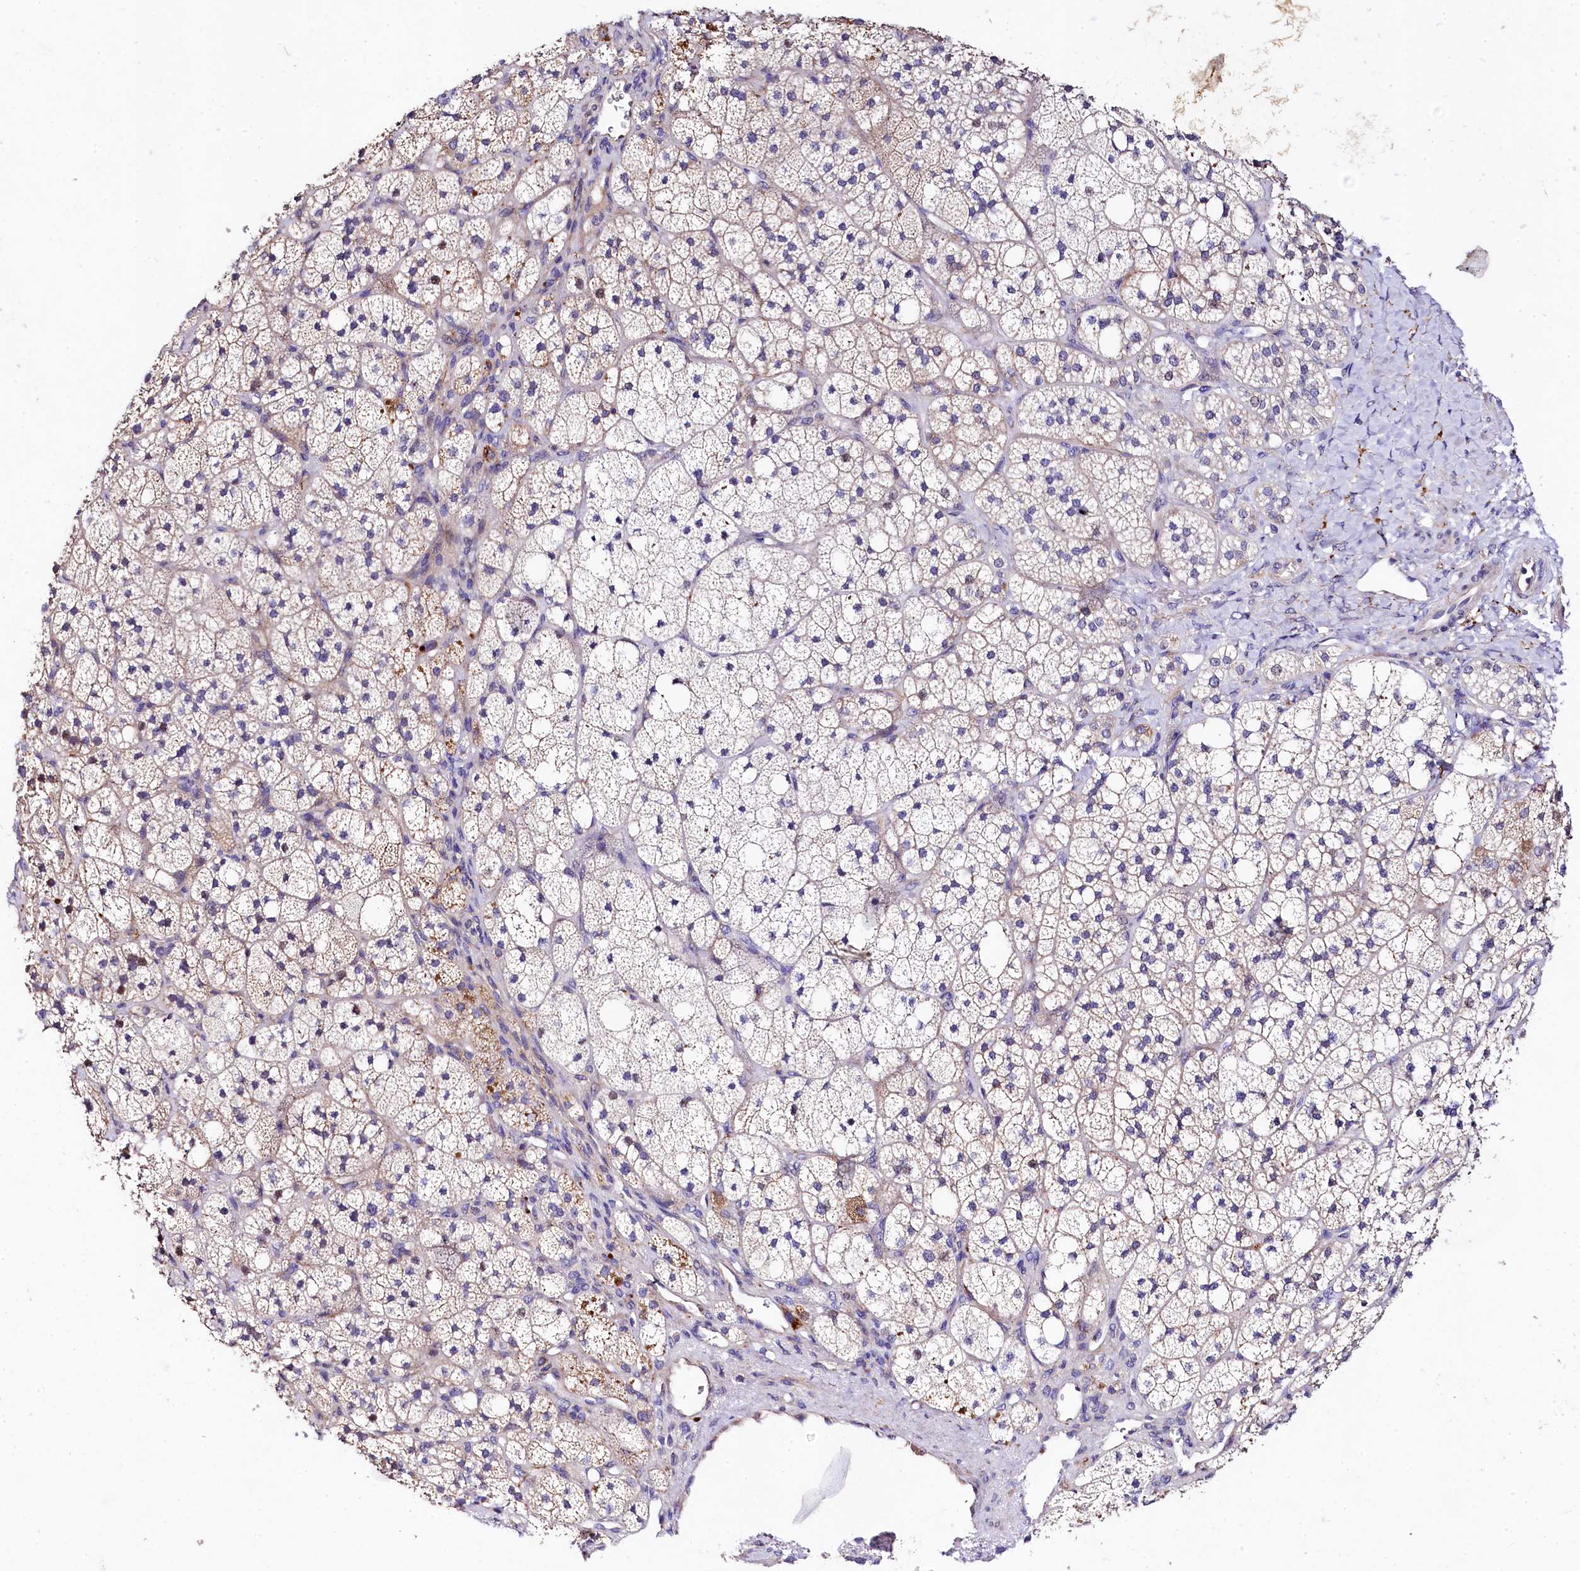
{"staining": {"intensity": "weak", "quantity": "<25%", "location": "cytoplasmic/membranous"}, "tissue": "adrenal gland", "cell_type": "Glandular cells", "image_type": "normal", "snomed": [{"axis": "morphology", "description": "Normal tissue, NOS"}, {"axis": "topography", "description": "Adrenal gland"}], "caption": "A high-resolution histopathology image shows immunohistochemistry staining of unremarkable adrenal gland, which demonstrates no significant expression in glandular cells.", "gene": "FXYD6", "patient": {"sex": "male", "age": 61}}